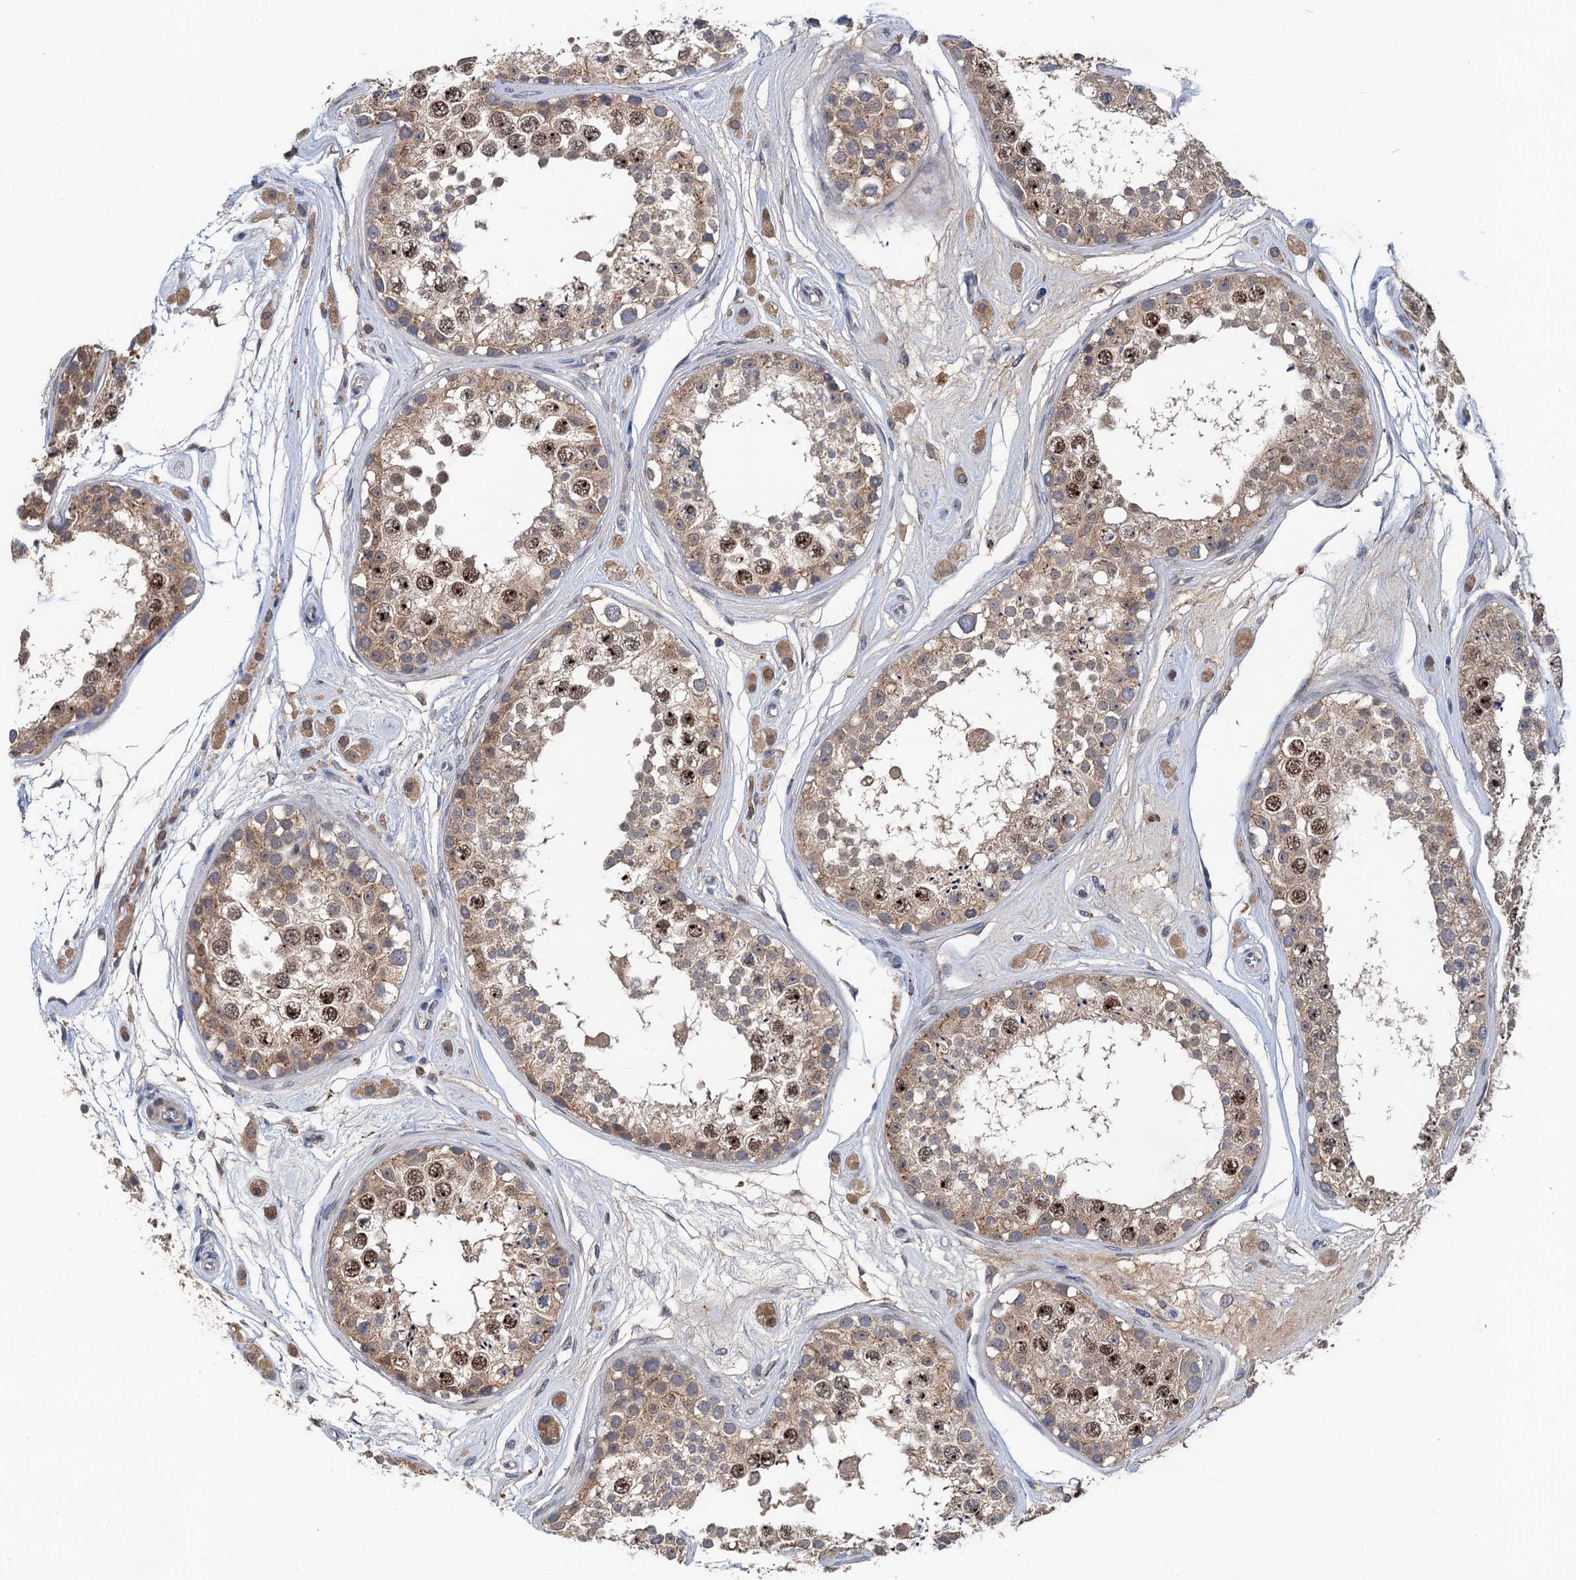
{"staining": {"intensity": "moderate", "quantity": "25%-75%", "location": "cytoplasmic/membranous,nuclear"}, "tissue": "testis", "cell_type": "Cells in seminiferous ducts", "image_type": "normal", "snomed": [{"axis": "morphology", "description": "Normal tissue, NOS"}, {"axis": "topography", "description": "Testis"}], "caption": "Cells in seminiferous ducts exhibit moderate cytoplasmic/membranous,nuclear expression in about 25%-75% of cells in normal testis.", "gene": "TMEM39B", "patient": {"sex": "male", "age": 25}}